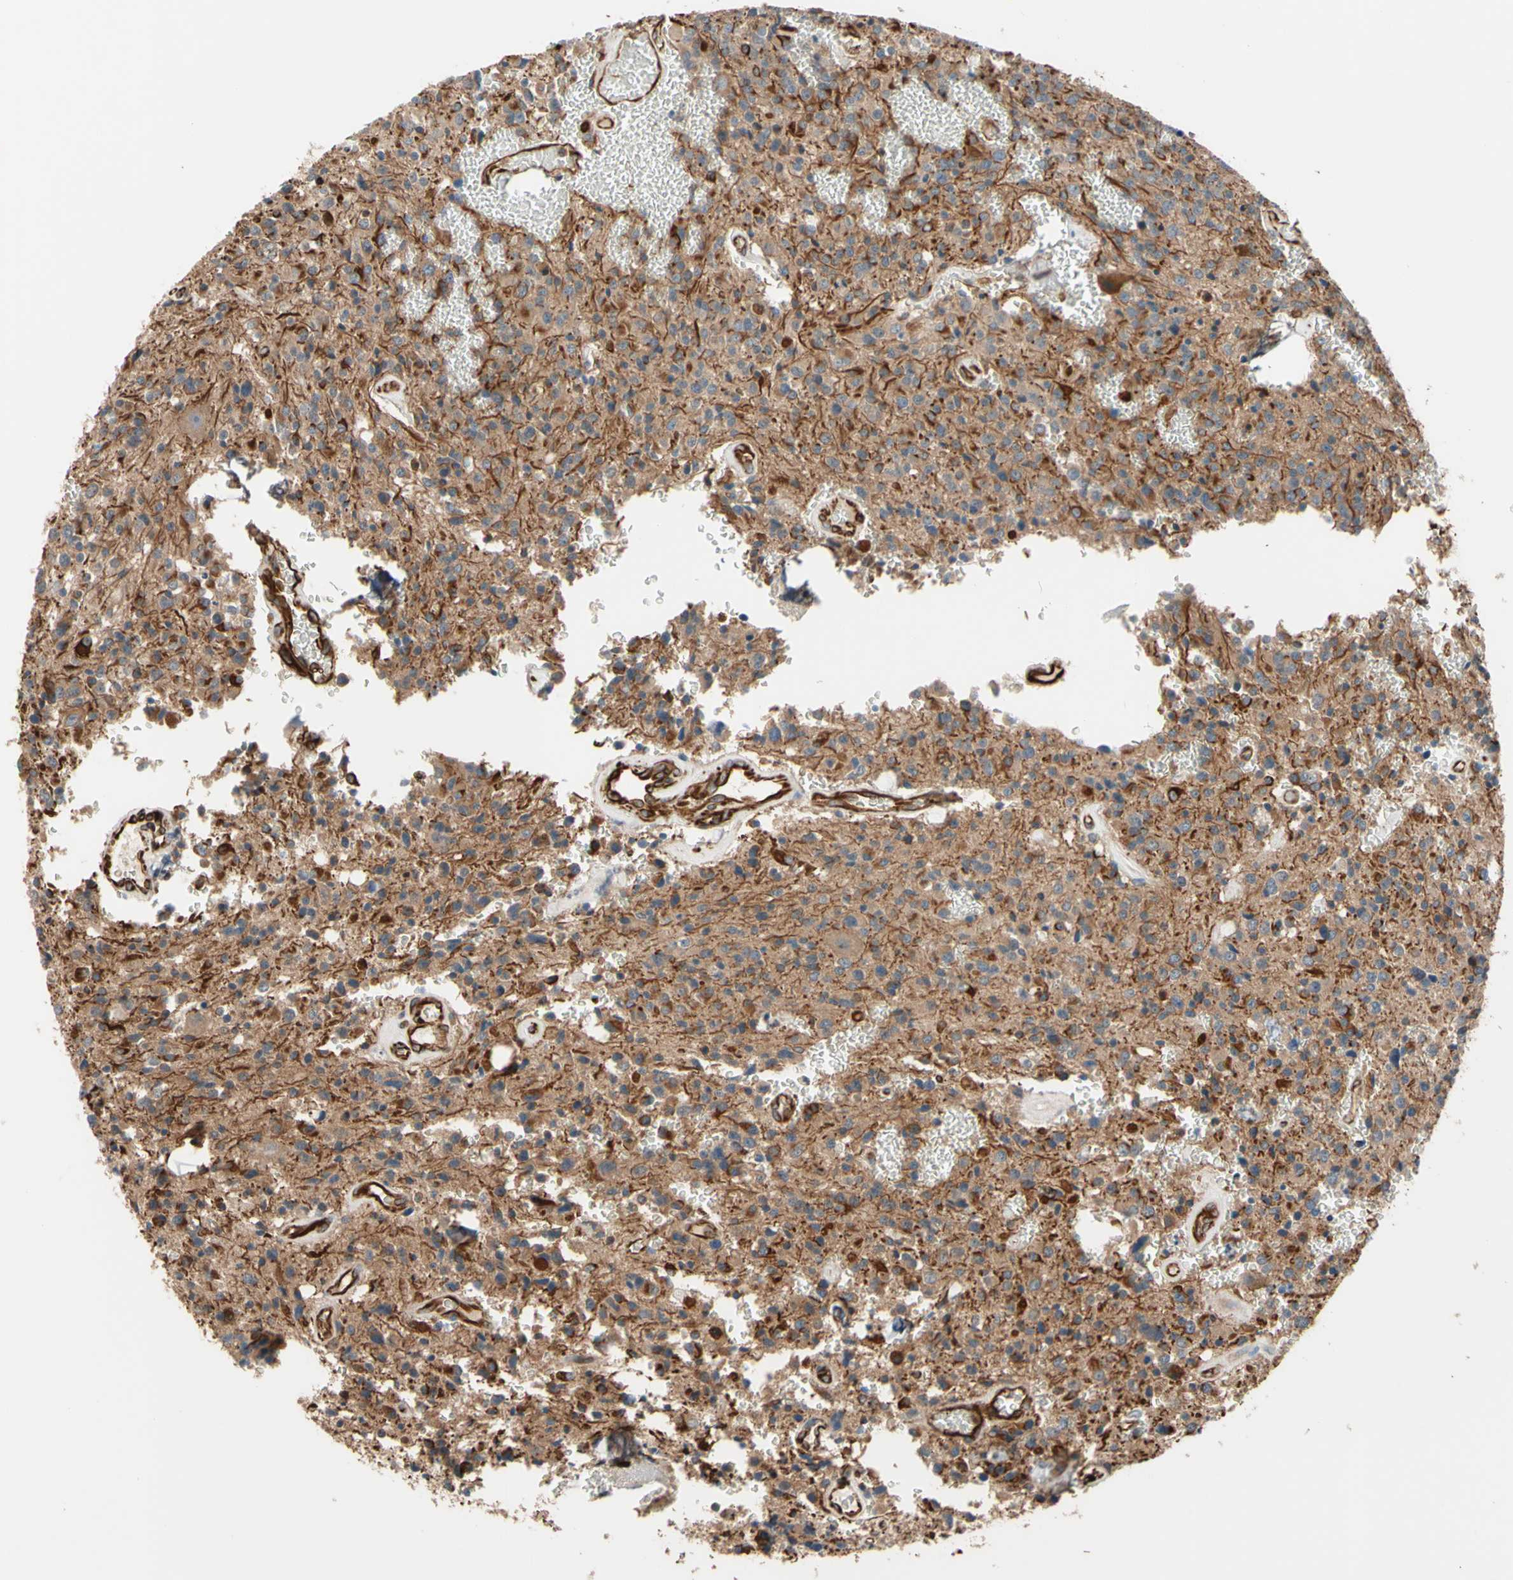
{"staining": {"intensity": "moderate", "quantity": ">75%", "location": "cytoplasmic/membranous"}, "tissue": "glioma", "cell_type": "Tumor cells", "image_type": "cancer", "snomed": [{"axis": "morphology", "description": "Glioma, malignant, Low grade"}, {"axis": "topography", "description": "Brain"}], "caption": "IHC (DAB (3,3'-diaminobenzidine)) staining of malignant glioma (low-grade) shows moderate cytoplasmic/membranous protein staining in about >75% of tumor cells.", "gene": "TRAF2", "patient": {"sex": "male", "age": 58}}